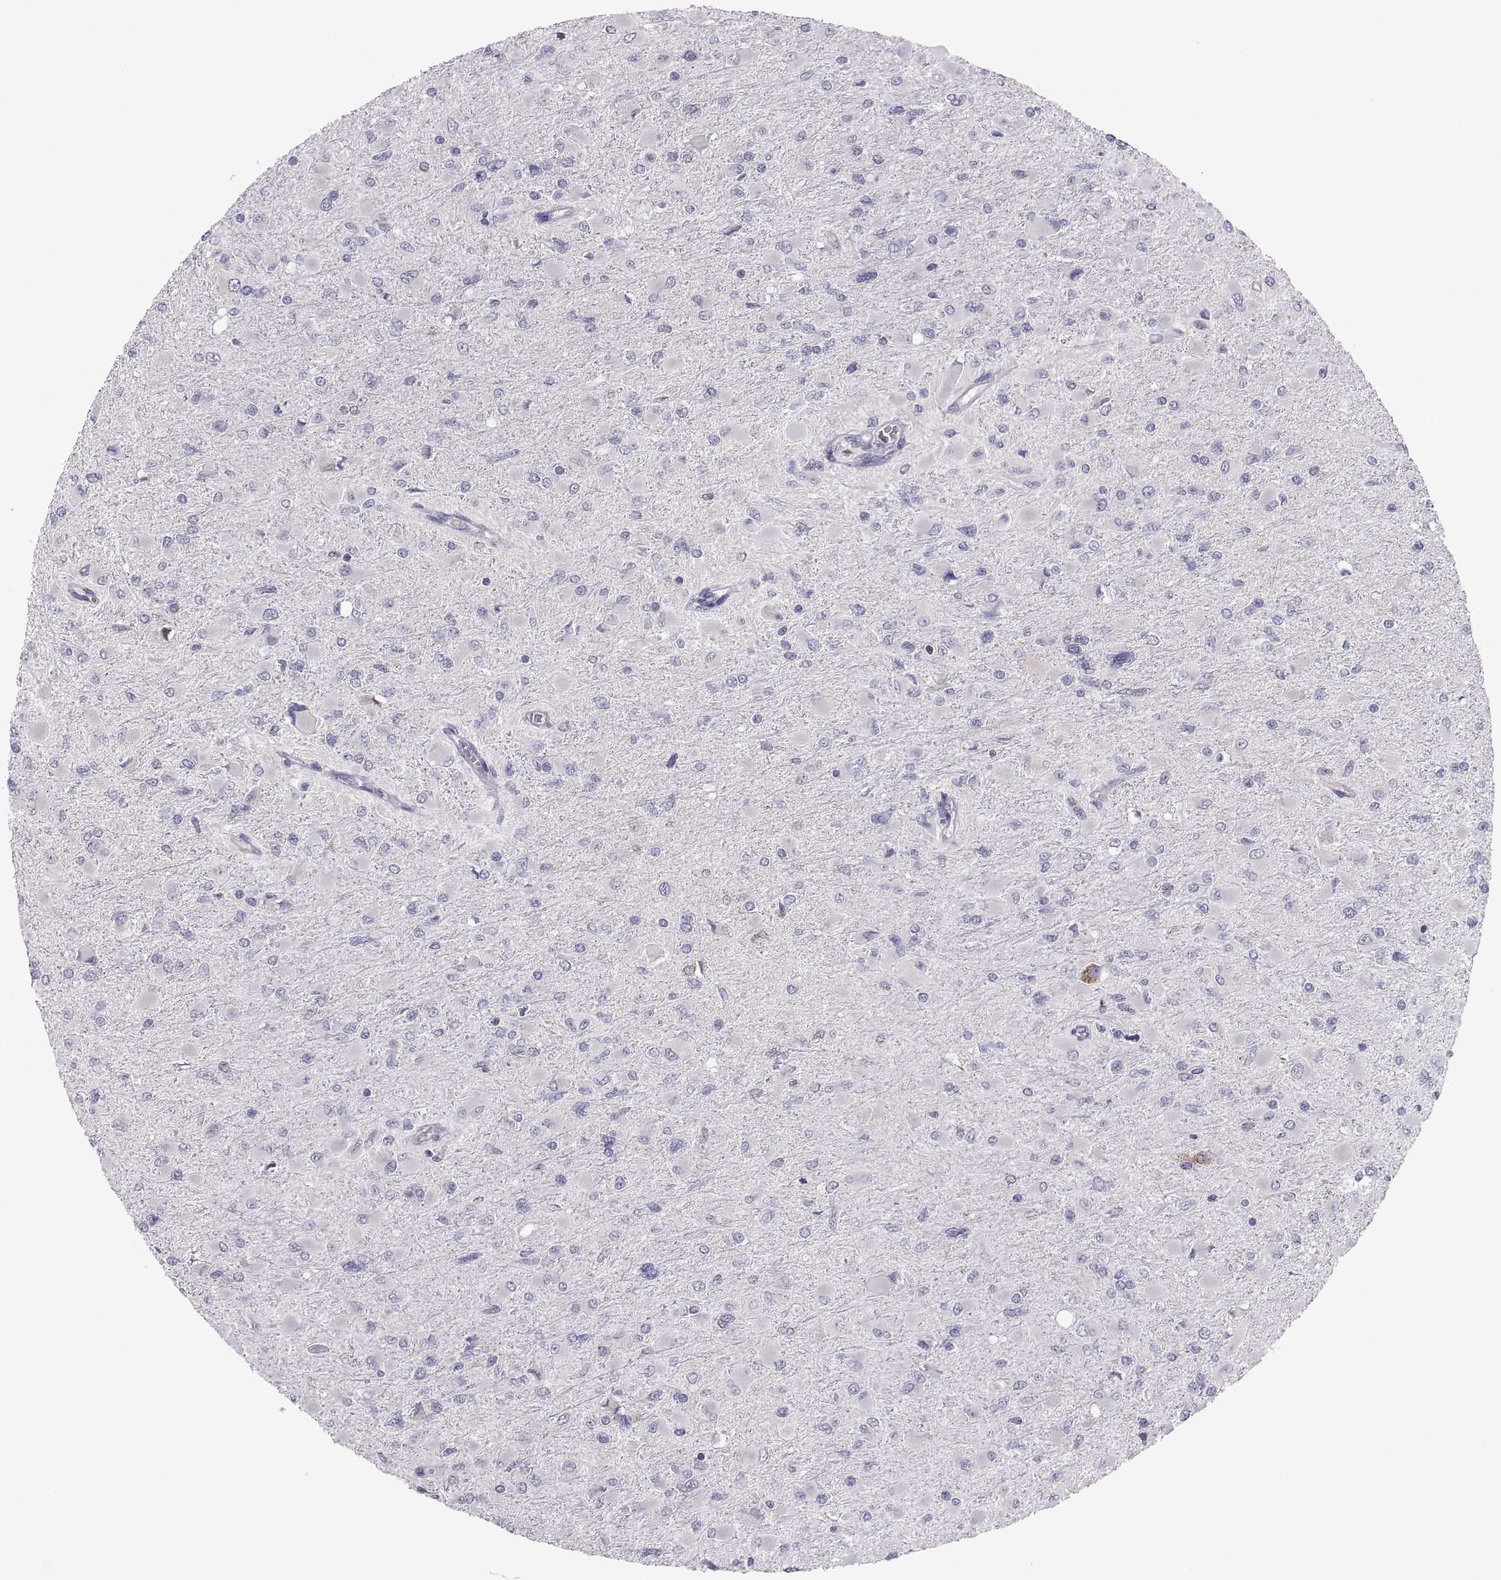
{"staining": {"intensity": "negative", "quantity": "none", "location": "none"}, "tissue": "glioma", "cell_type": "Tumor cells", "image_type": "cancer", "snomed": [{"axis": "morphology", "description": "Glioma, malignant, High grade"}, {"axis": "topography", "description": "Cerebral cortex"}], "caption": "An image of human high-grade glioma (malignant) is negative for staining in tumor cells.", "gene": "ERO1A", "patient": {"sex": "female", "age": 36}}